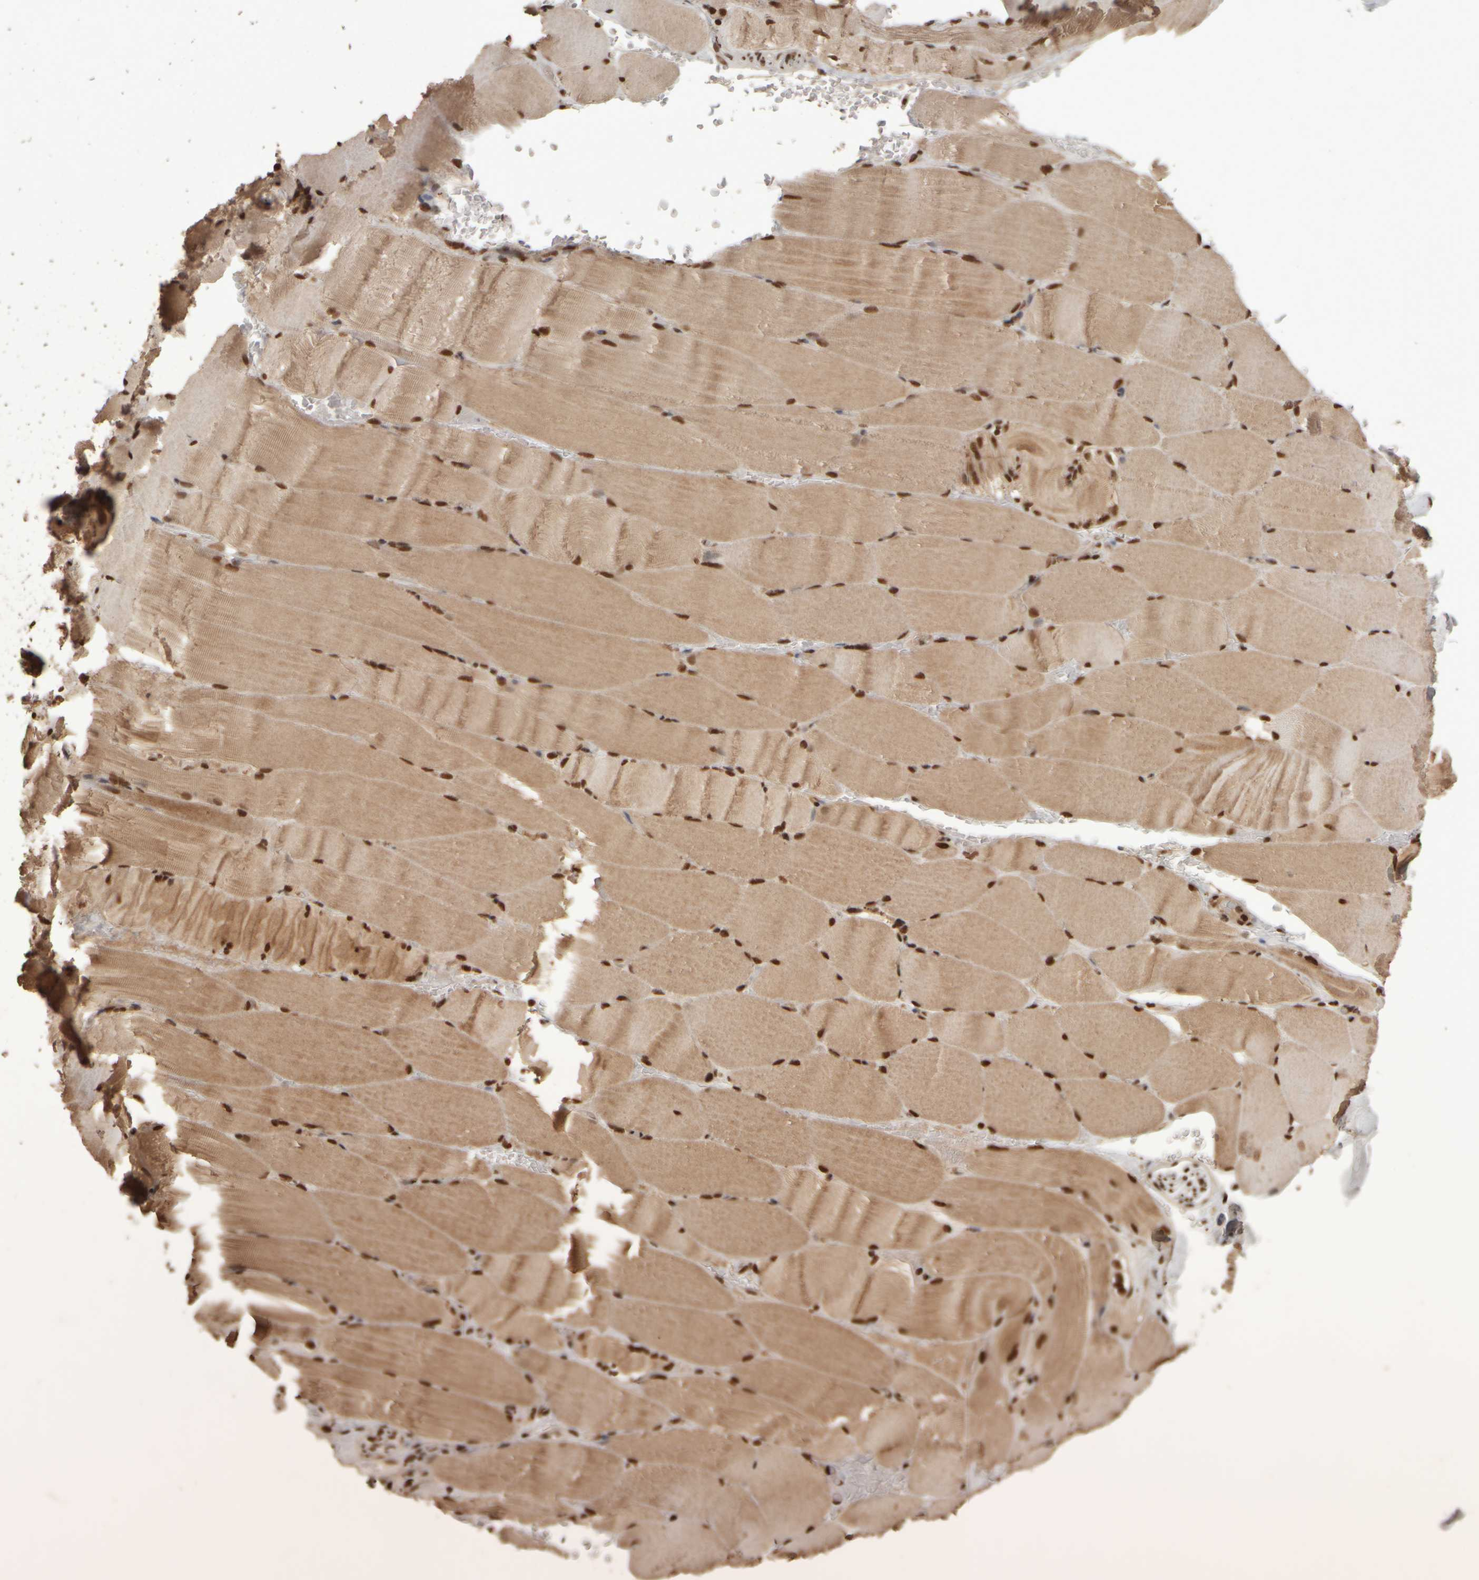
{"staining": {"intensity": "strong", "quantity": ">75%", "location": "cytoplasmic/membranous,nuclear"}, "tissue": "skeletal muscle", "cell_type": "Myocytes", "image_type": "normal", "snomed": [{"axis": "morphology", "description": "Normal tissue, NOS"}, {"axis": "topography", "description": "Skeletal muscle"}, {"axis": "topography", "description": "Parathyroid gland"}], "caption": "IHC (DAB (3,3'-diaminobenzidine)) staining of benign human skeletal muscle exhibits strong cytoplasmic/membranous,nuclear protein staining in about >75% of myocytes.", "gene": "ZFHX4", "patient": {"sex": "female", "age": 37}}